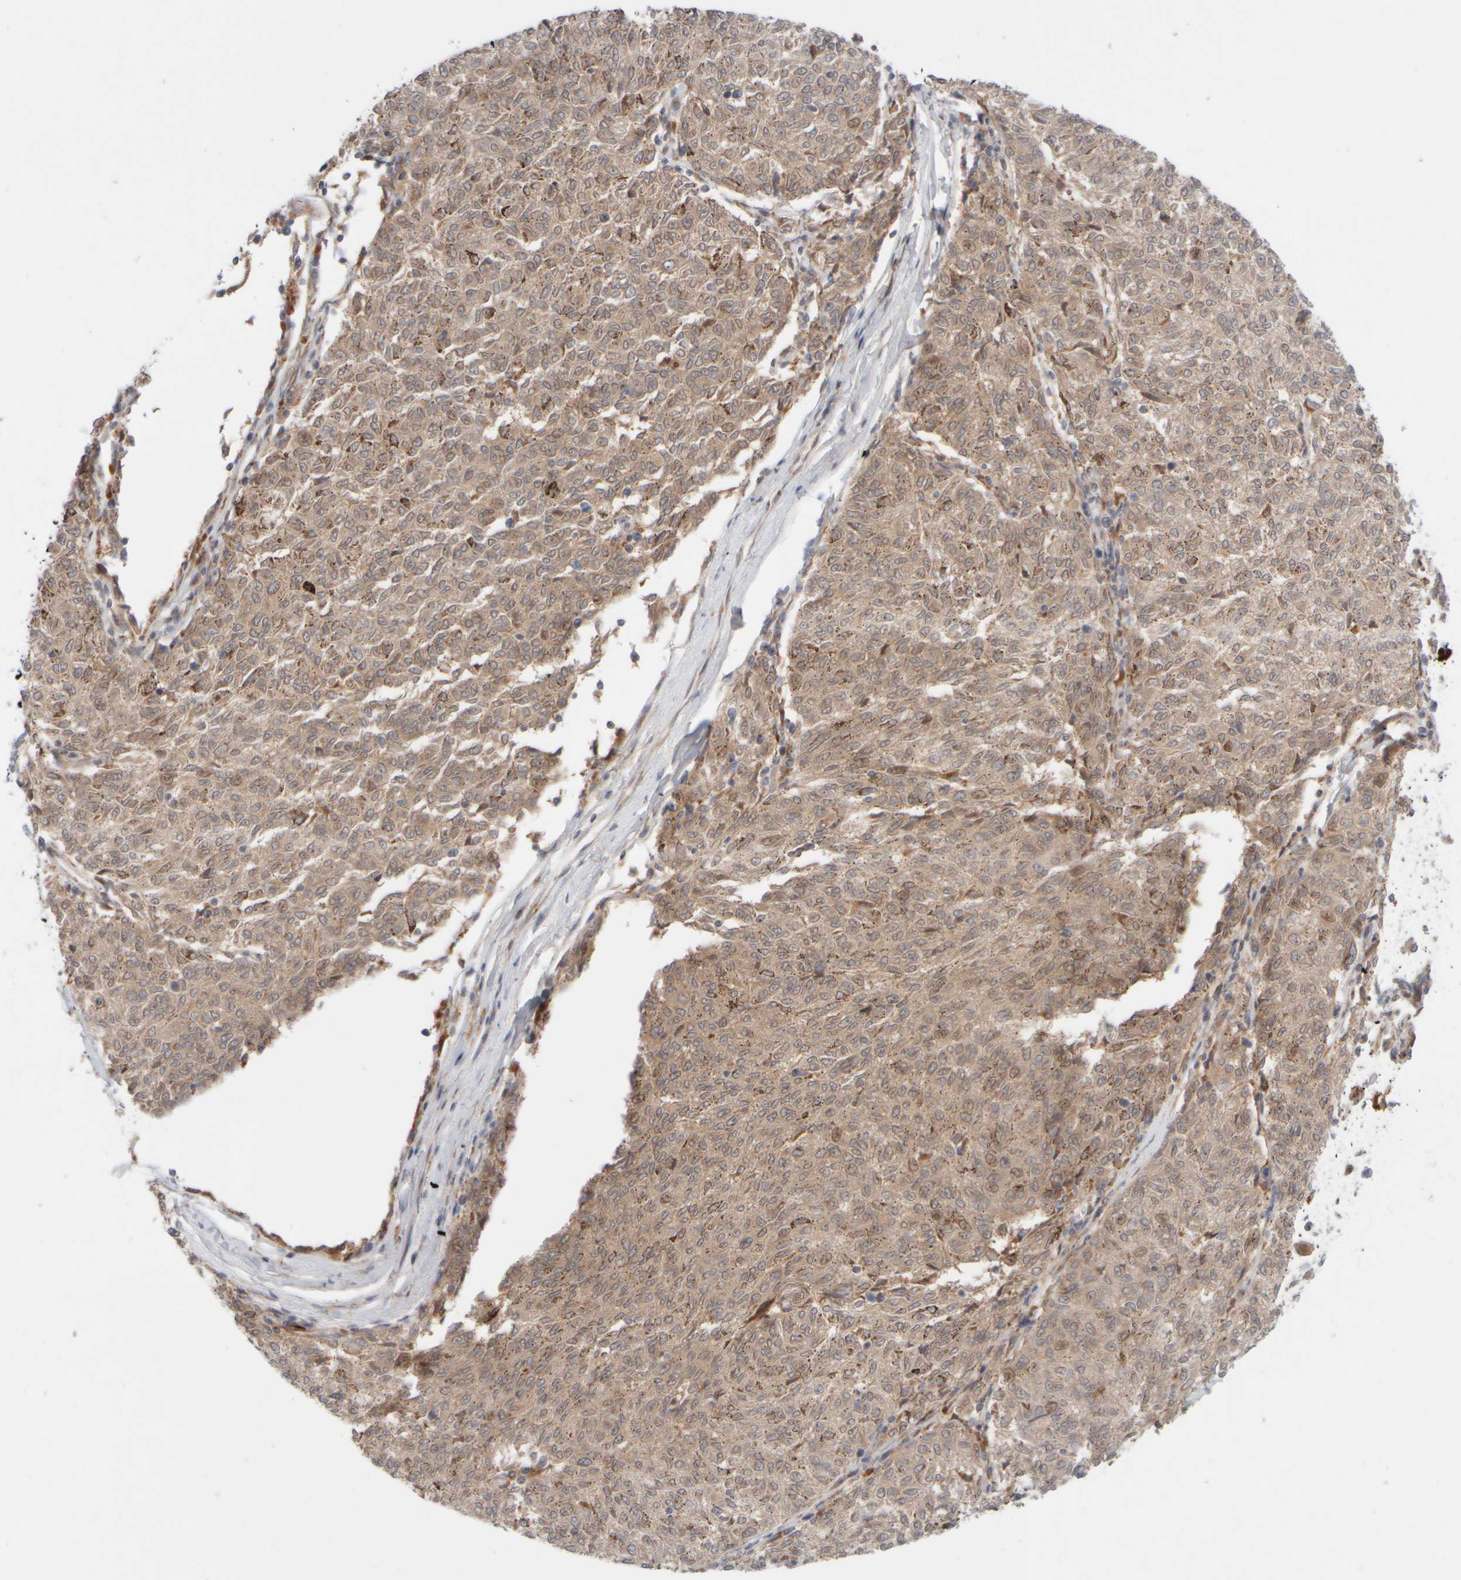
{"staining": {"intensity": "weak", "quantity": ">75%", "location": "cytoplasmic/membranous"}, "tissue": "melanoma", "cell_type": "Tumor cells", "image_type": "cancer", "snomed": [{"axis": "morphology", "description": "Malignant melanoma, NOS"}, {"axis": "topography", "description": "Skin"}], "caption": "Approximately >75% of tumor cells in malignant melanoma demonstrate weak cytoplasmic/membranous protein expression as visualized by brown immunohistochemical staining.", "gene": "GCN1", "patient": {"sex": "female", "age": 72}}